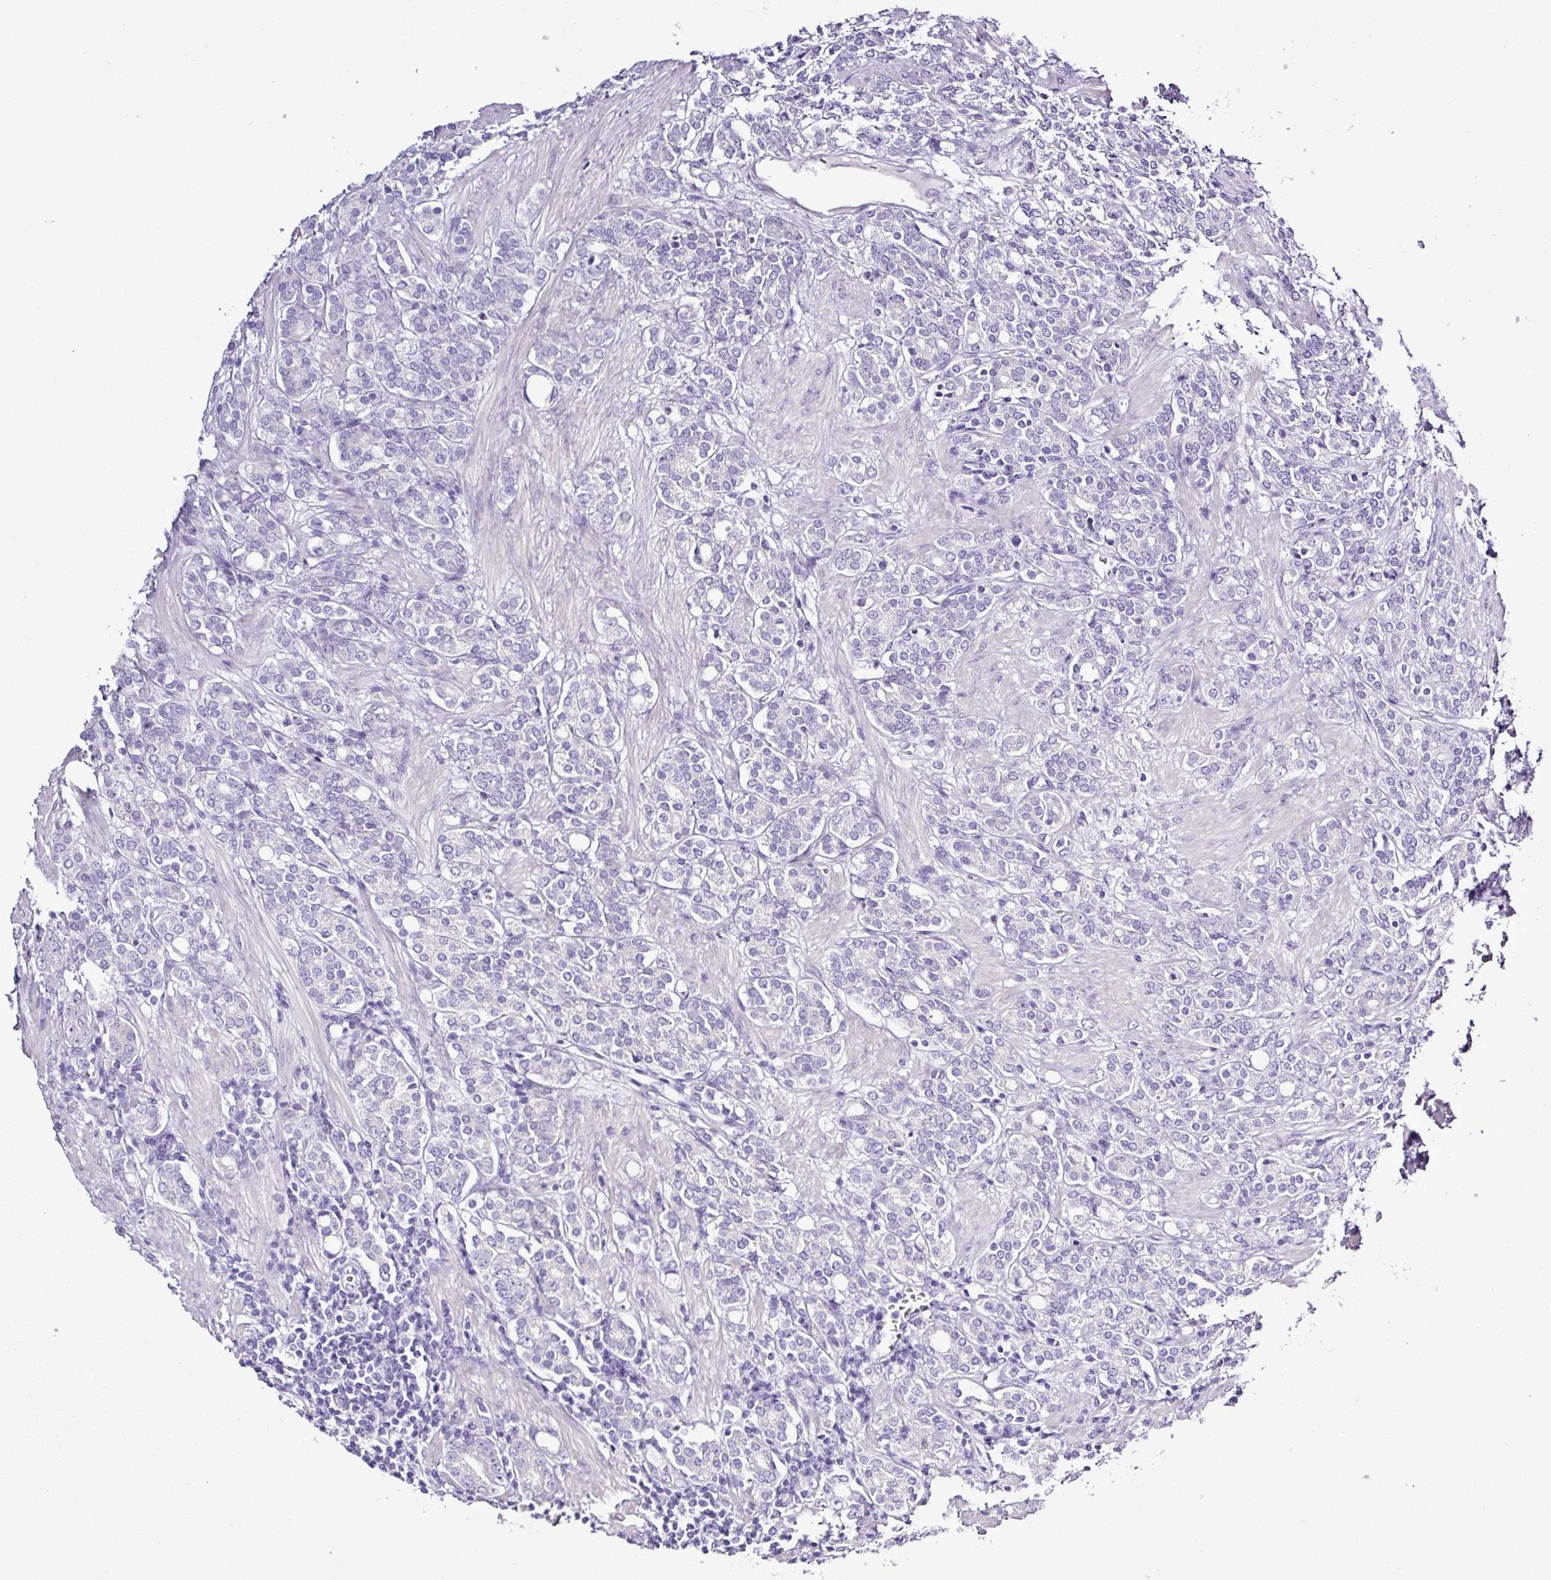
{"staining": {"intensity": "negative", "quantity": "none", "location": "none"}, "tissue": "prostate cancer", "cell_type": "Tumor cells", "image_type": "cancer", "snomed": [{"axis": "morphology", "description": "Adenocarcinoma, High grade"}, {"axis": "topography", "description": "Prostate"}], "caption": "A high-resolution photomicrograph shows IHC staining of prostate adenocarcinoma (high-grade), which shows no significant staining in tumor cells.", "gene": "ALDH3A1", "patient": {"sex": "male", "age": 62}}